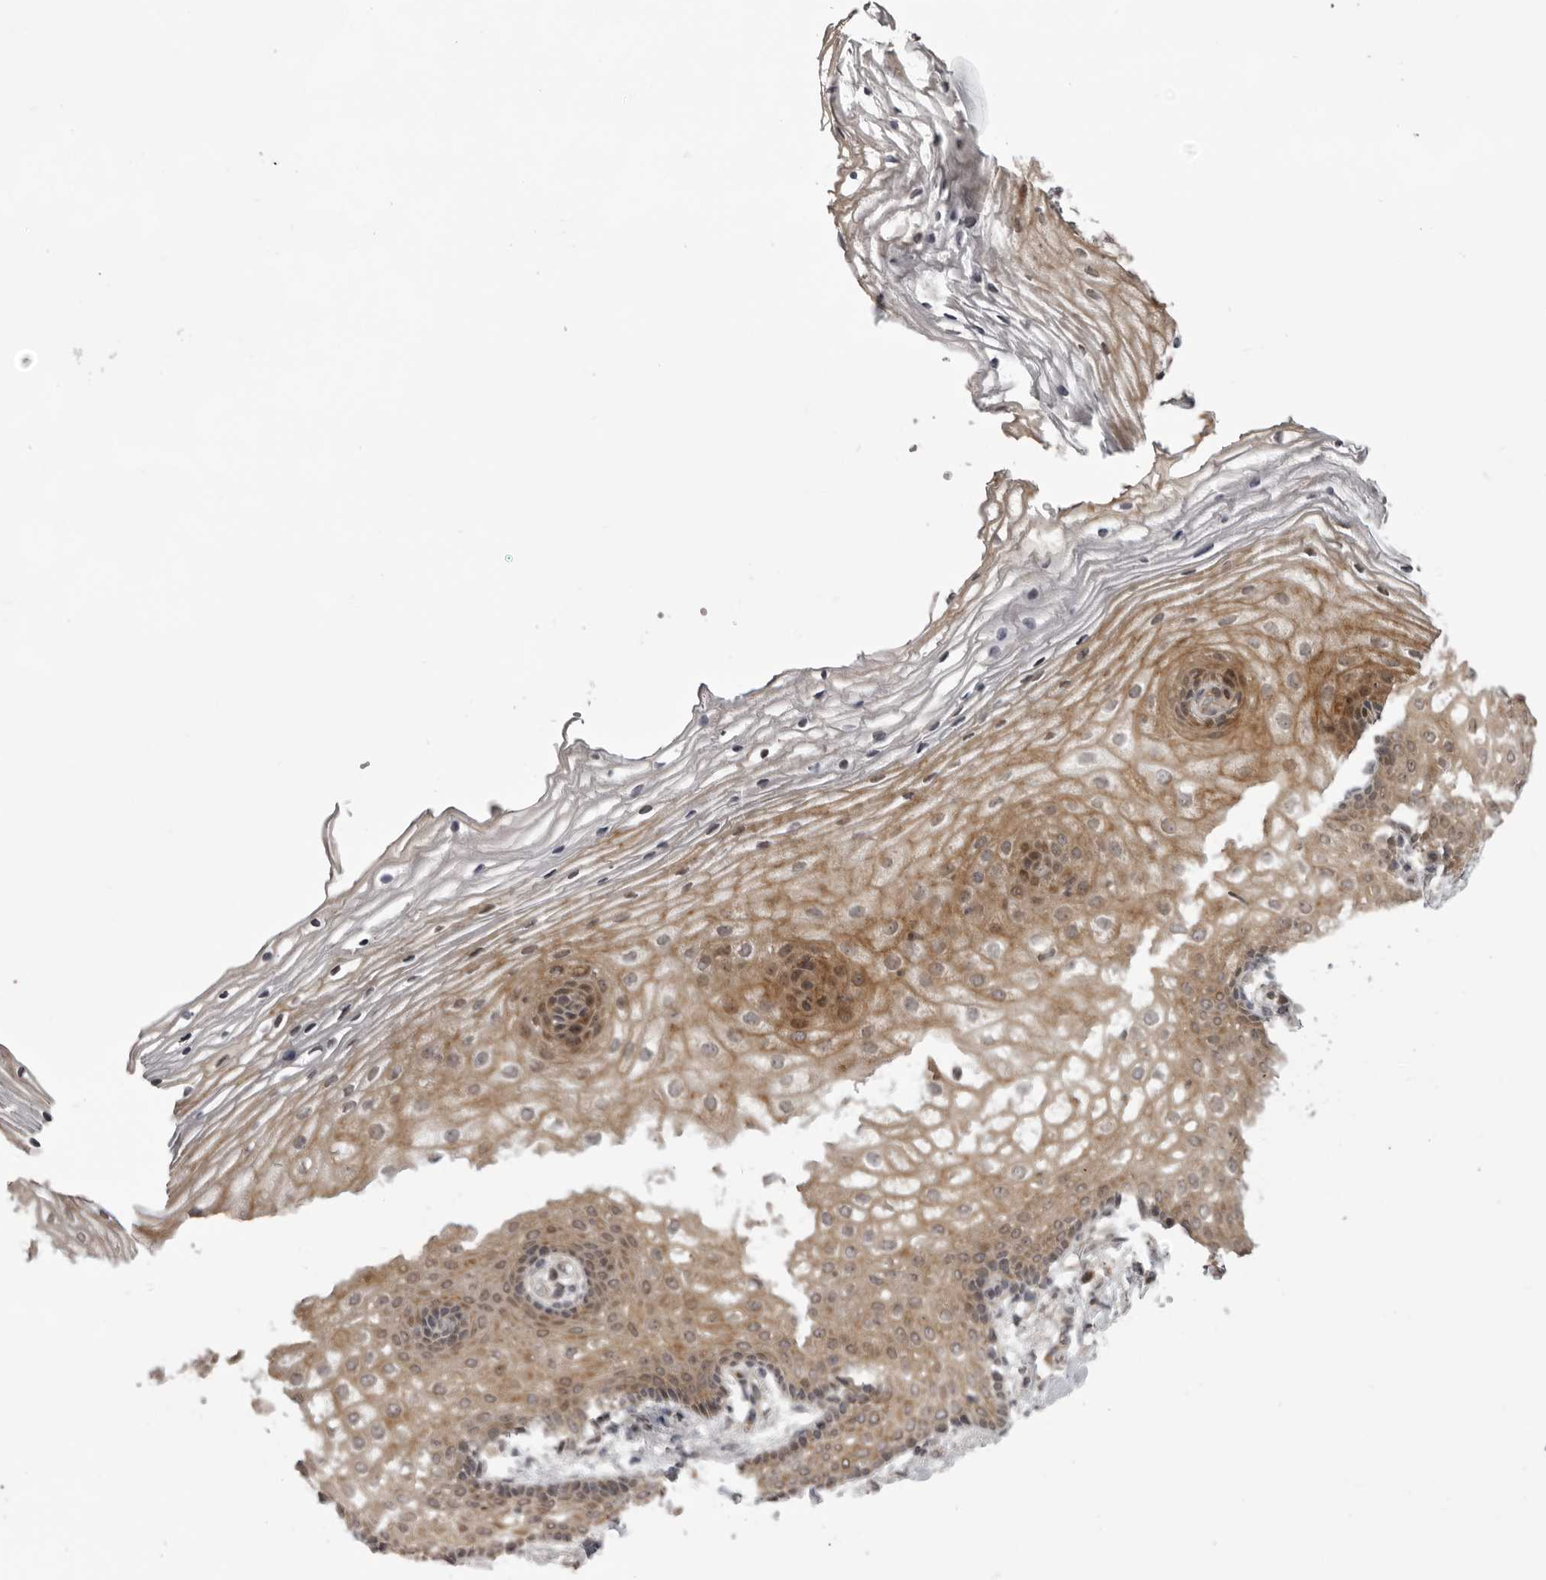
{"staining": {"intensity": "moderate", "quantity": ">75%", "location": "cytoplasmic/membranous"}, "tissue": "vagina", "cell_type": "Squamous epithelial cells", "image_type": "normal", "snomed": [{"axis": "morphology", "description": "Normal tissue, NOS"}, {"axis": "topography", "description": "Vagina"}], "caption": "Squamous epithelial cells reveal moderate cytoplasmic/membranous expression in approximately >75% of cells in unremarkable vagina. (IHC, brightfield microscopy, high magnification).", "gene": "C1orf109", "patient": {"sex": "female", "age": 60}}